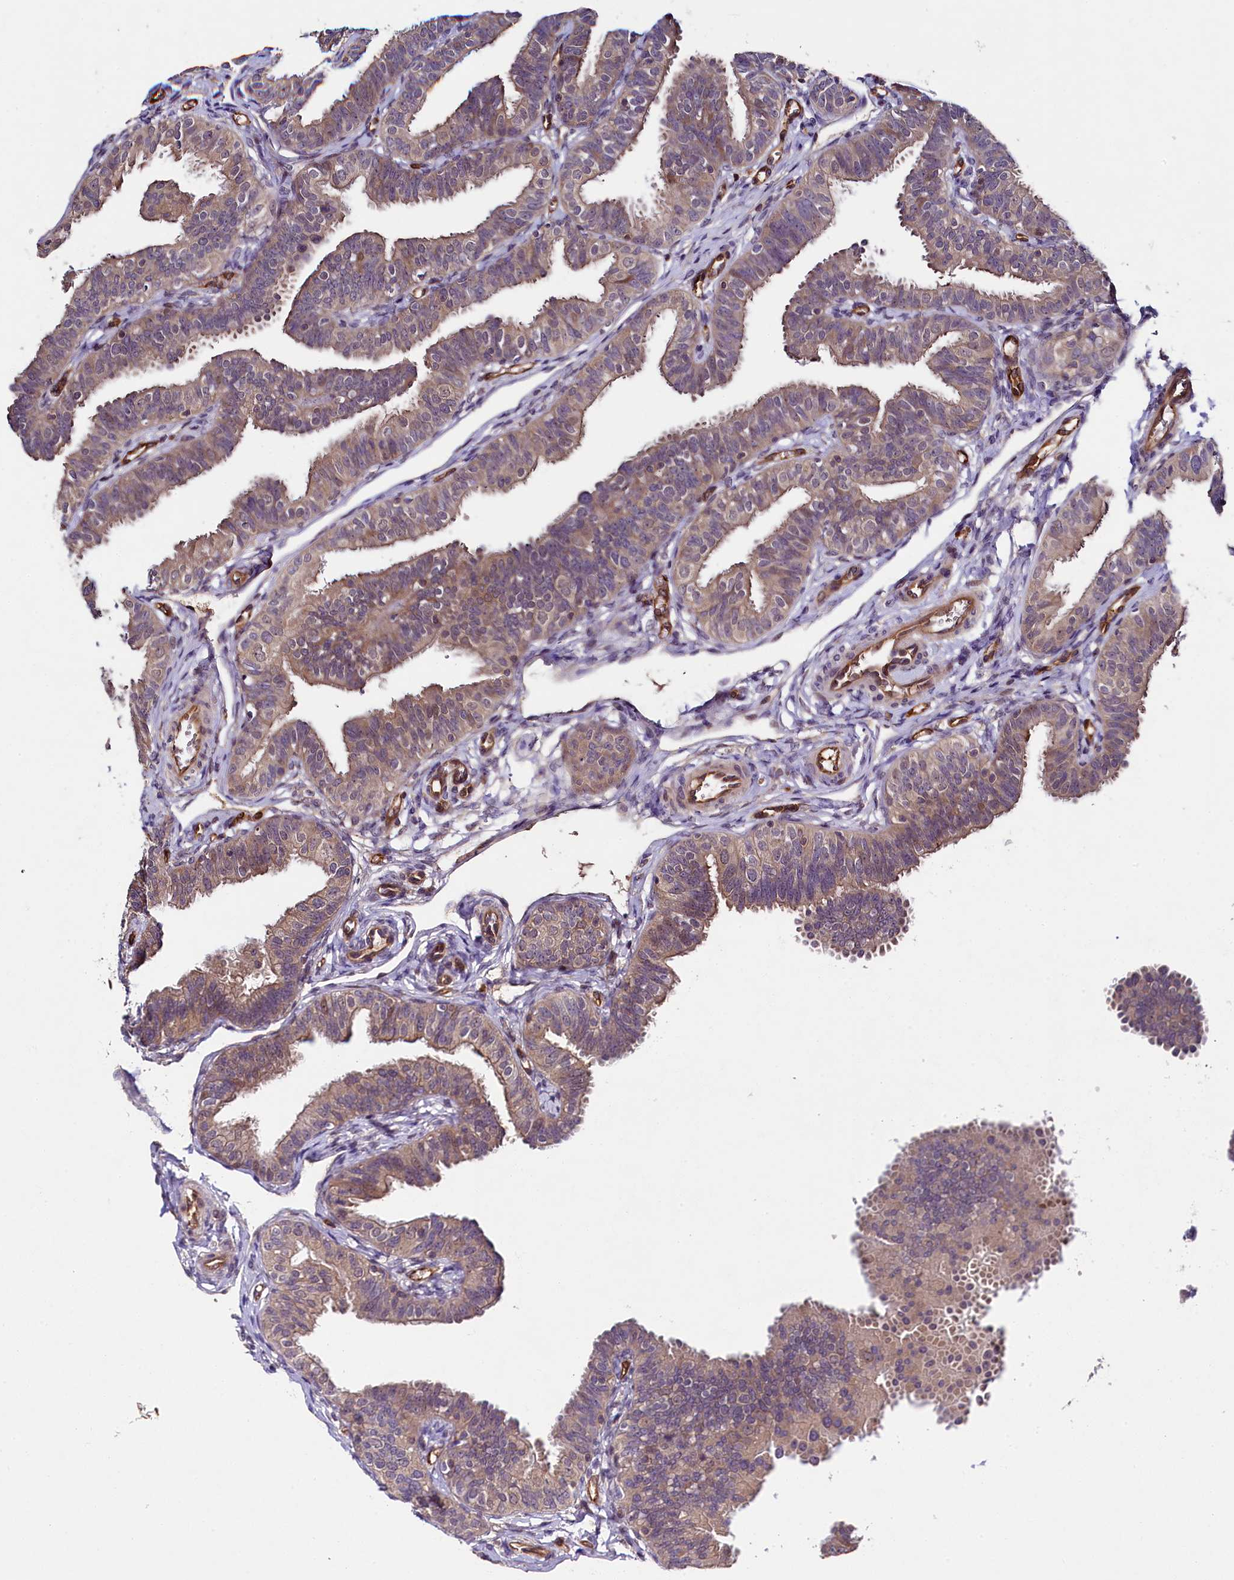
{"staining": {"intensity": "weak", "quantity": ">75%", "location": "cytoplasmic/membranous"}, "tissue": "fallopian tube", "cell_type": "Glandular cells", "image_type": "normal", "snomed": [{"axis": "morphology", "description": "Normal tissue, NOS"}, {"axis": "topography", "description": "Fallopian tube"}], "caption": "Protein staining of unremarkable fallopian tube exhibits weak cytoplasmic/membranous staining in approximately >75% of glandular cells.", "gene": "SNRK", "patient": {"sex": "female", "age": 35}}